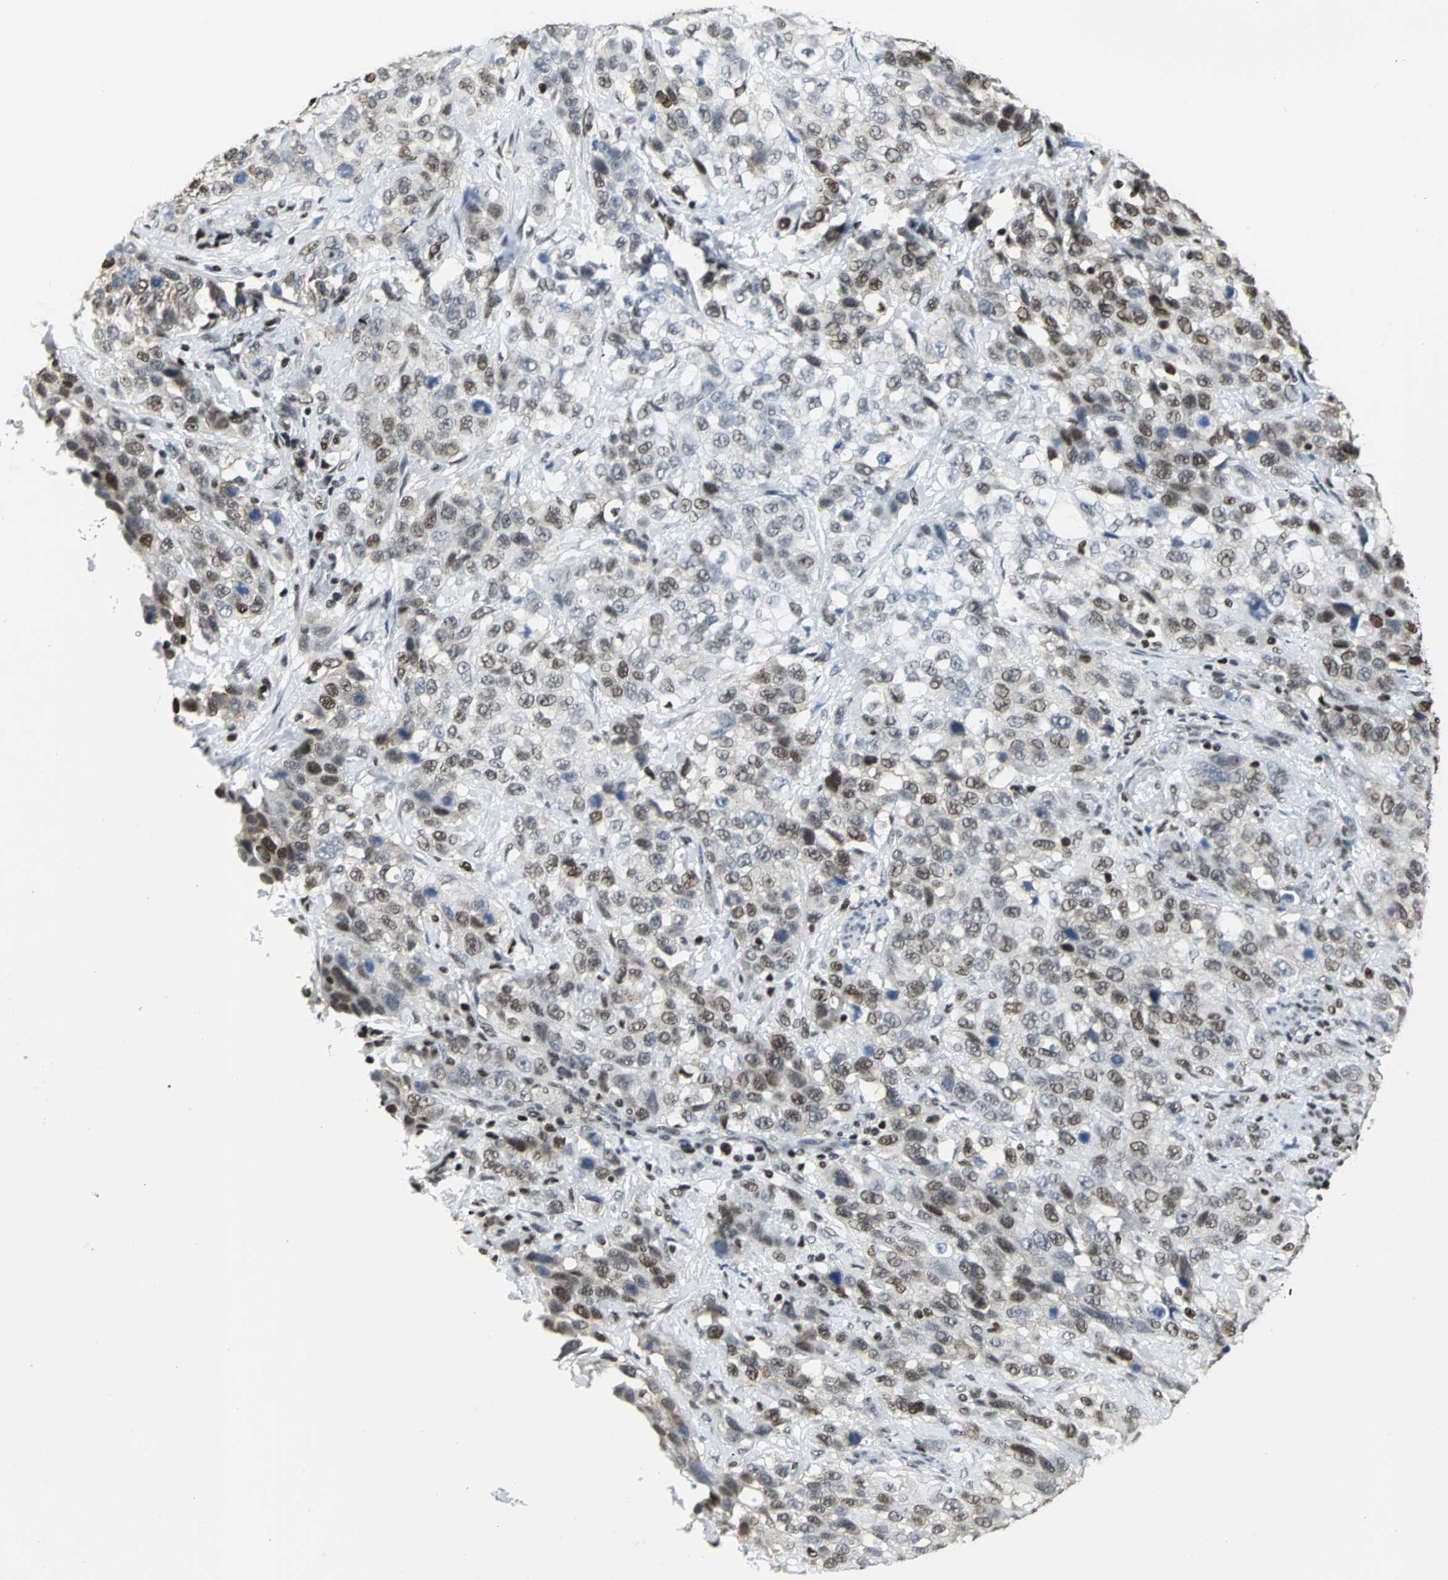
{"staining": {"intensity": "moderate", "quantity": "25%-75%", "location": "nuclear"}, "tissue": "stomach cancer", "cell_type": "Tumor cells", "image_type": "cancer", "snomed": [{"axis": "morphology", "description": "Normal tissue, NOS"}, {"axis": "morphology", "description": "Adenocarcinoma, NOS"}, {"axis": "topography", "description": "Stomach"}], "caption": "Tumor cells show medium levels of moderate nuclear expression in approximately 25%-75% of cells in human stomach cancer (adenocarcinoma).", "gene": "HNRNPD", "patient": {"sex": "male", "age": 48}}